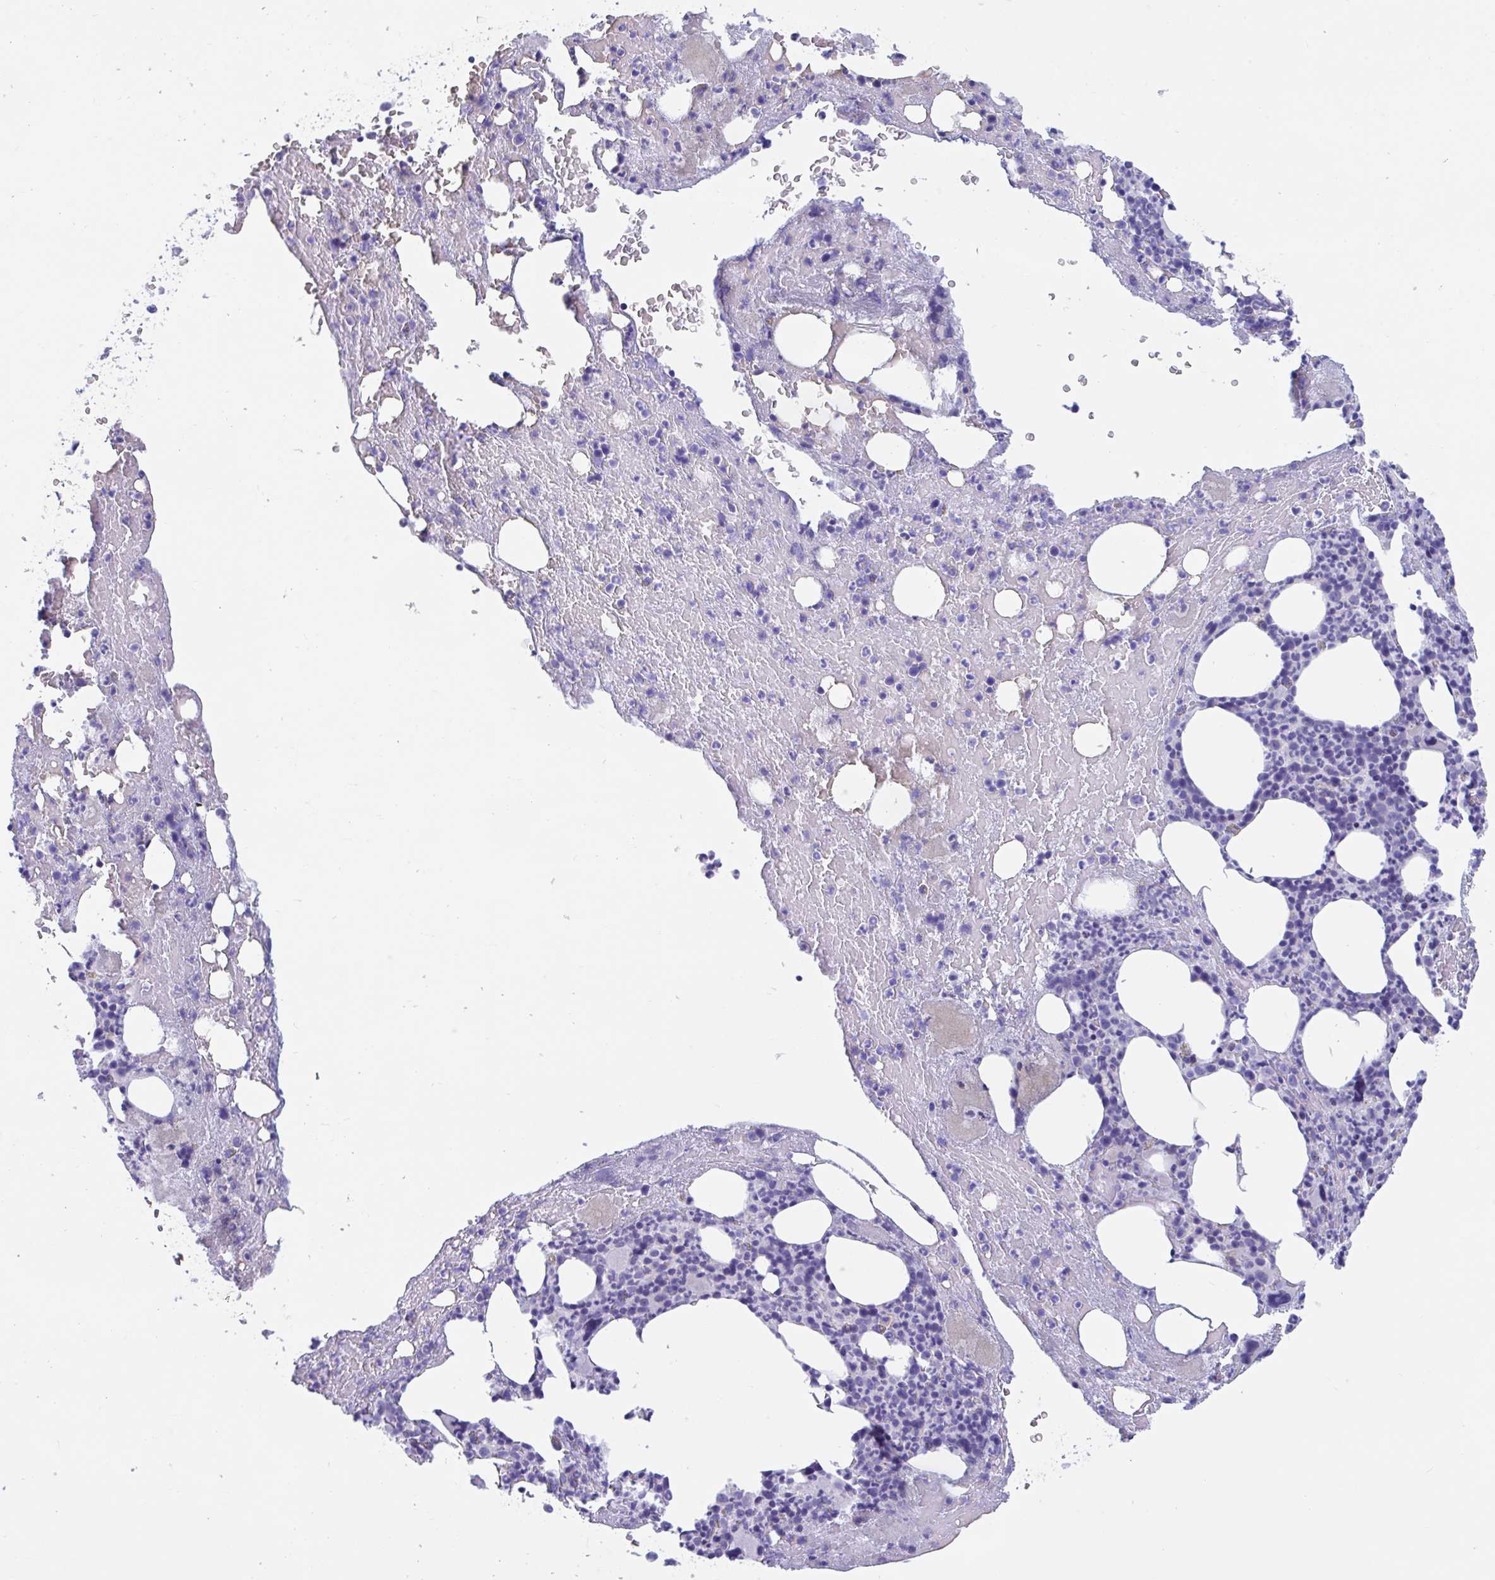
{"staining": {"intensity": "negative", "quantity": "none", "location": "none"}, "tissue": "bone marrow", "cell_type": "Hematopoietic cells", "image_type": "normal", "snomed": [{"axis": "morphology", "description": "Normal tissue, NOS"}, {"axis": "topography", "description": "Bone marrow"}], "caption": "This is an immunohistochemistry micrograph of unremarkable bone marrow. There is no expression in hematopoietic cells.", "gene": "TTC30A", "patient": {"sex": "female", "age": 59}}